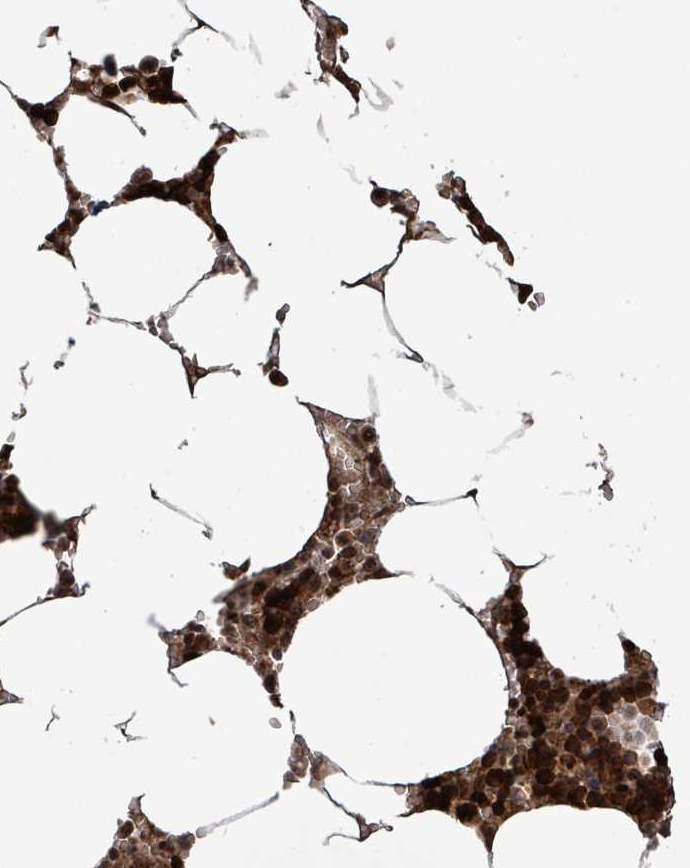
{"staining": {"intensity": "strong", "quantity": "25%-75%", "location": "nuclear"}, "tissue": "bone marrow", "cell_type": "Hematopoietic cells", "image_type": "normal", "snomed": [{"axis": "morphology", "description": "Normal tissue, NOS"}, {"axis": "topography", "description": "Bone marrow"}], "caption": "Immunohistochemical staining of benign human bone marrow demonstrates 25%-75% levels of strong nuclear protein staining in about 25%-75% of hematopoietic cells. The protein is stained brown, and the nuclei are stained in blue (DAB (3,3'-diaminobenzidine) IHC with brightfield microscopy, high magnification).", "gene": "PATZ1", "patient": {"sex": "male", "age": 70}}